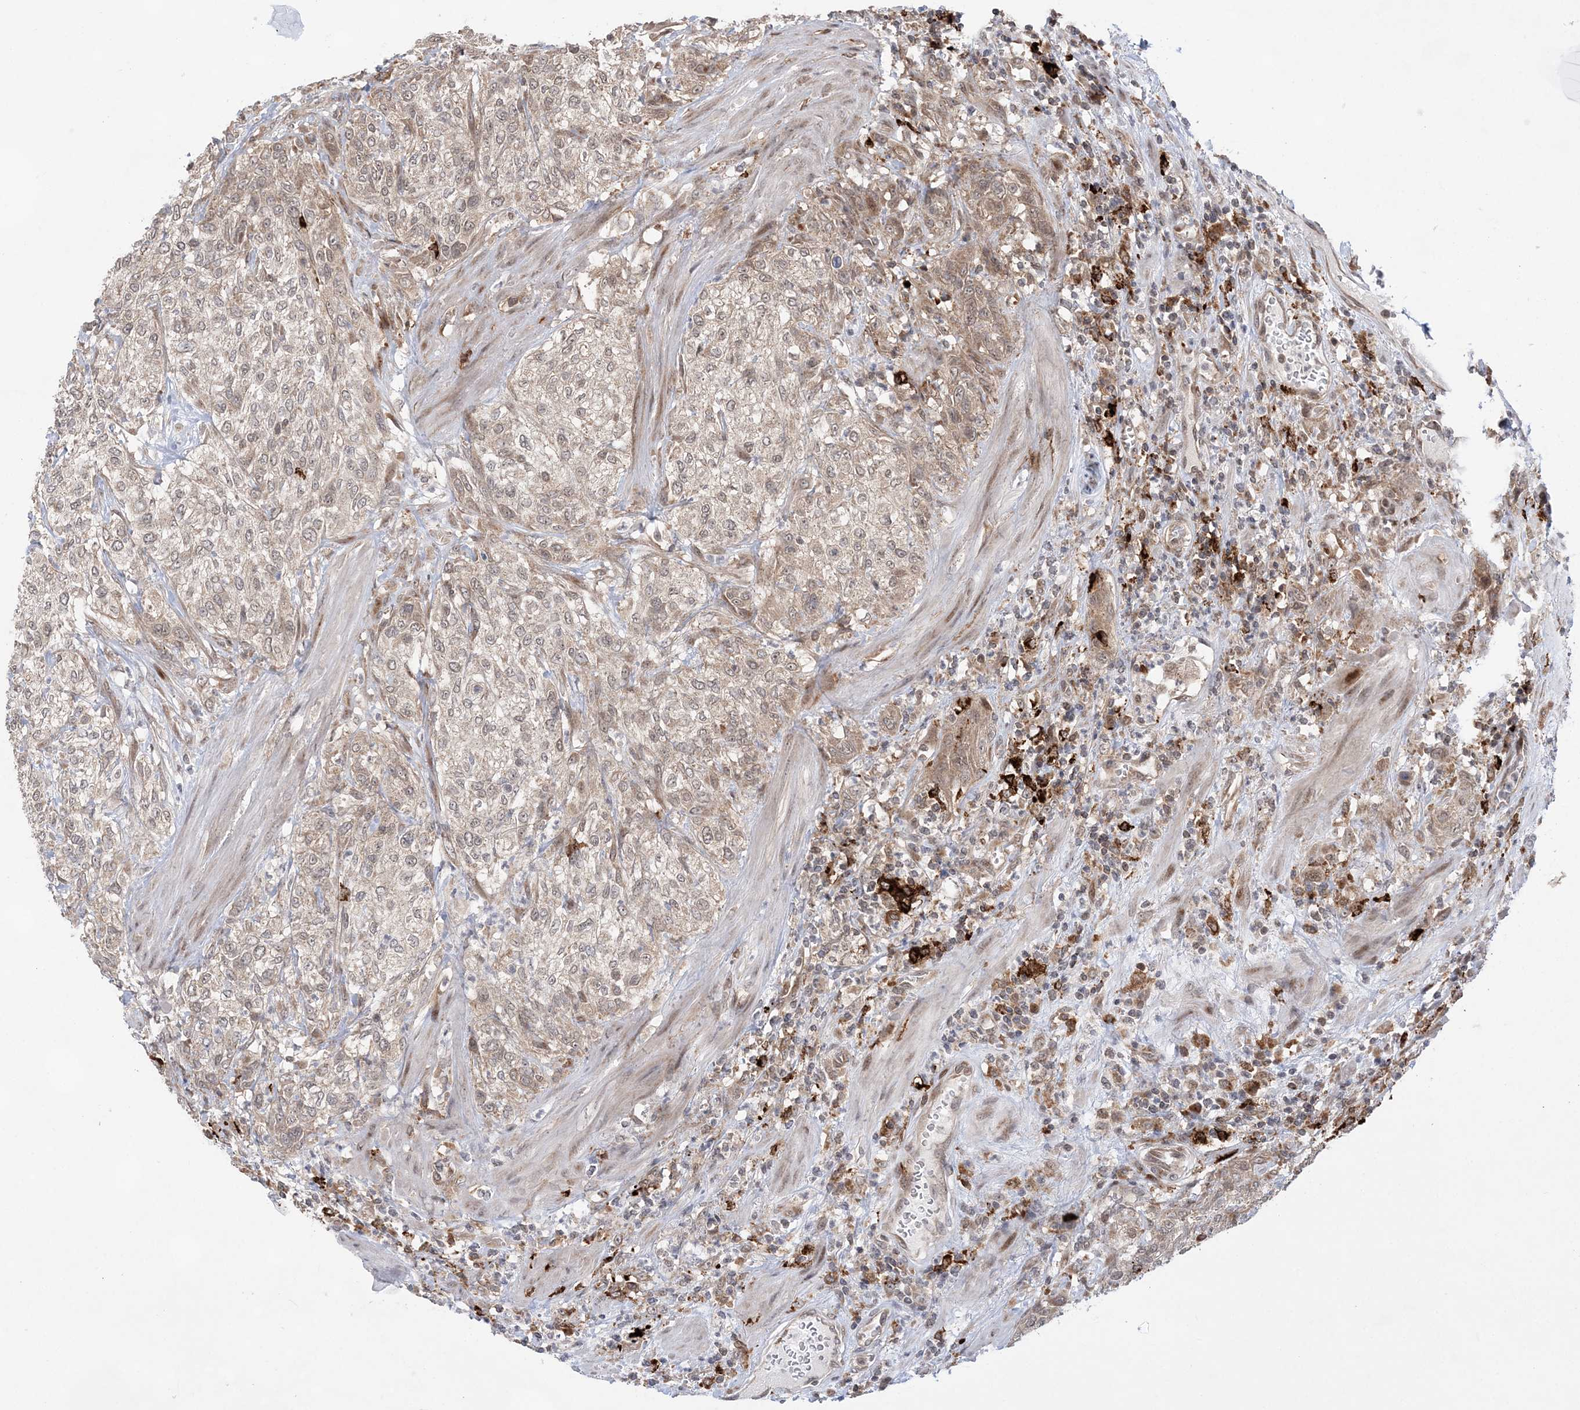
{"staining": {"intensity": "moderate", "quantity": "<25%", "location": "cytoplasmic/membranous,nuclear"}, "tissue": "urothelial cancer", "cell_type": "Tumor cells", "image_type": "cancer", "snomed": [{"axis": "morphology", "description": "Urothelial carcinoma, High grade"}, {"axis": "topography", "description": "Urinary bladder"}], "caption": "Protein staining of urothelial cancer tissue demonstrates moderate cytoplasmic/membranous and nuclear positivity in approximately <25% of tumor cells. (IHC, brightfield microscopy, high magnification).", "gene": "ANAPC15", "patient": {"sex": "male", "age": 35}}